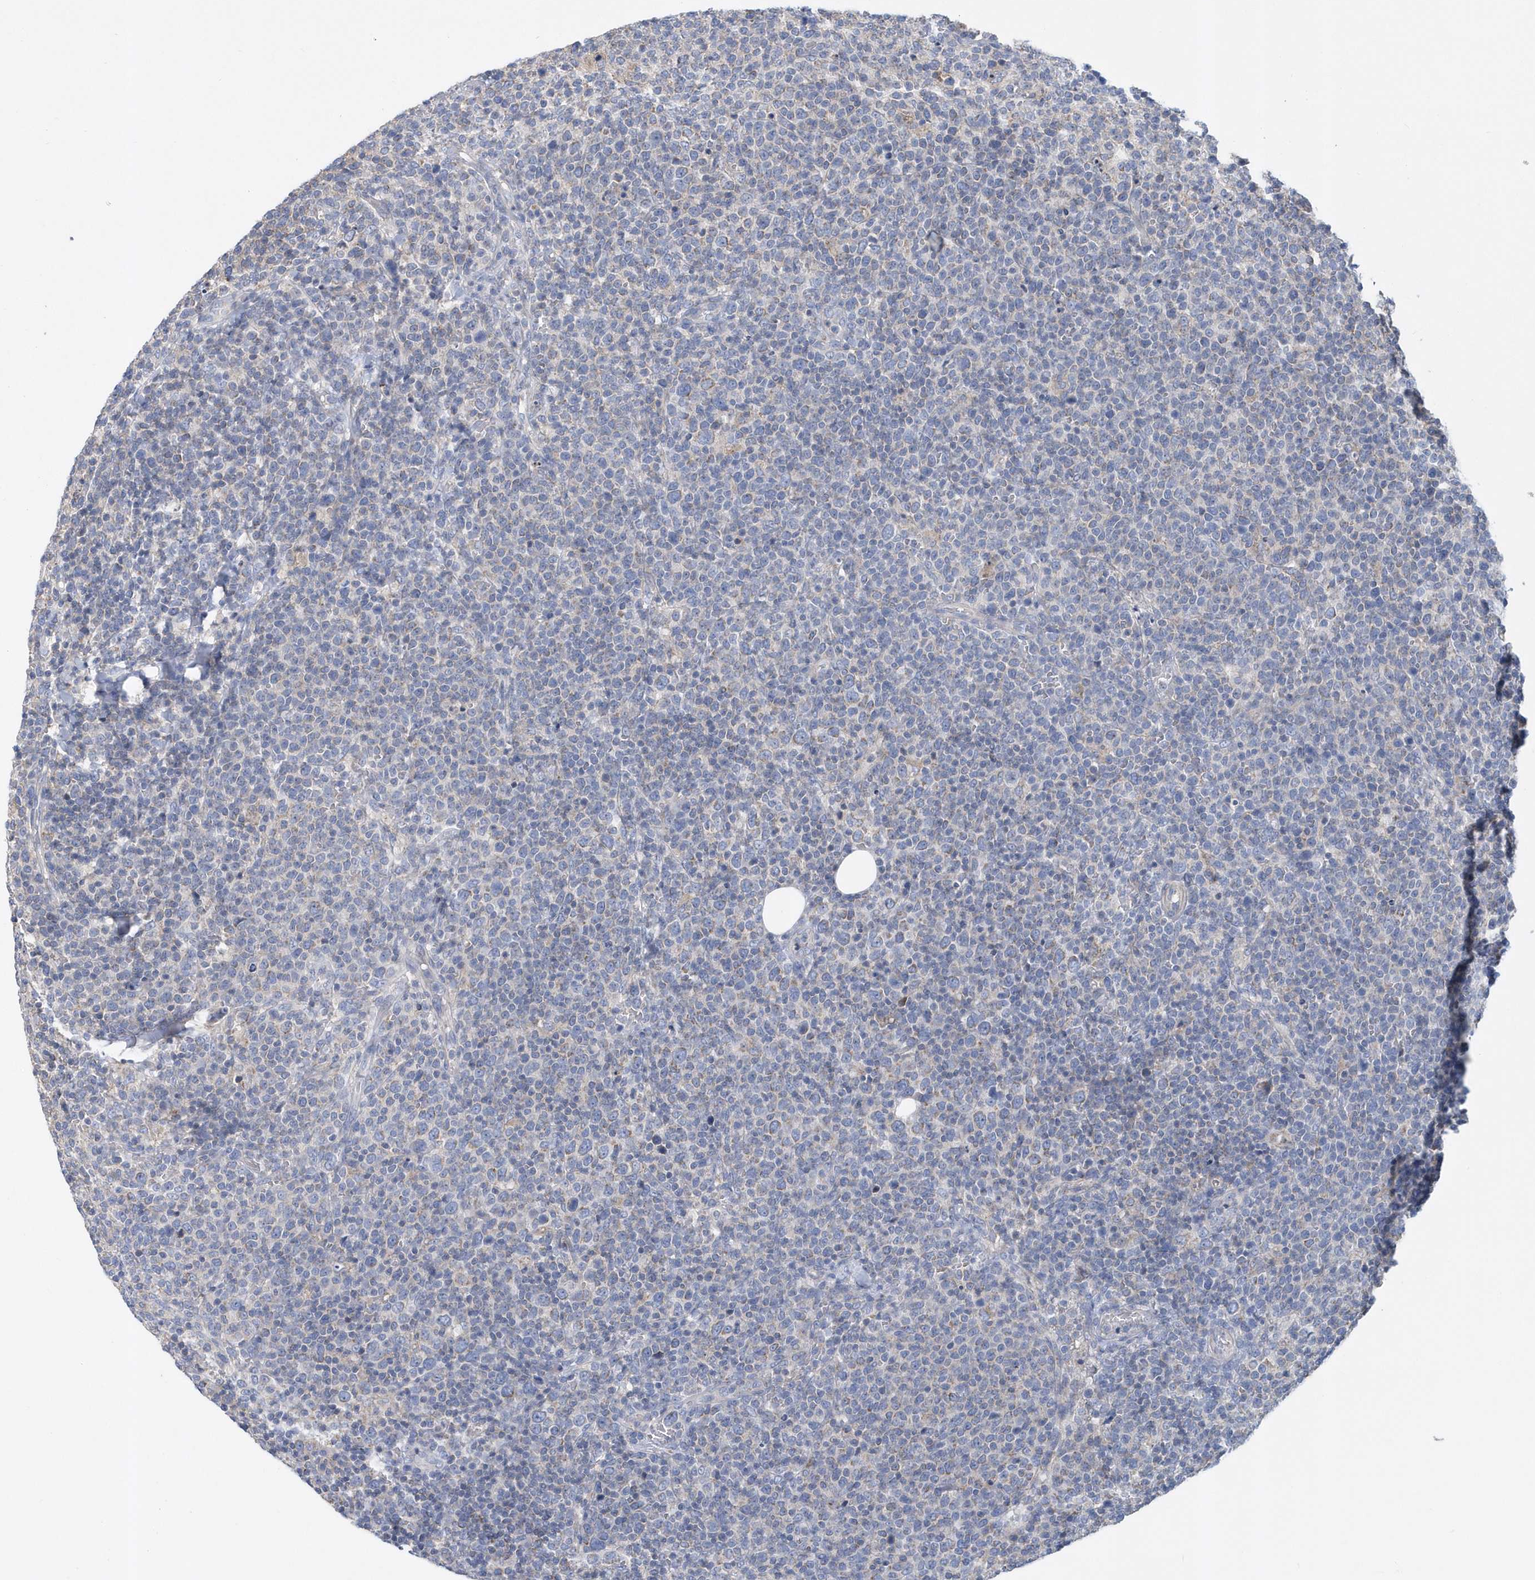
{"staining": {"intensity": "negative", "quantity": "none", "location": "none"}, "tissue": "lymphoma", "cell_type": "Tumor cells", "image_type": "cancer", "snomed": [{"axis": "morphology", "description": "Malignant lymphoma, non-Hodgkin's type, High grade"}, {"axis": "topography", "description": "Lymph node"}], "caption": "This is an immunohistochemistry (IHC) image of human high-grade malignant lymphoma, non-Hodgkin's type. There is no expression in tumor cells.", "gene": "TRAIP", "patient": {"sex": "male", "age": 61}}